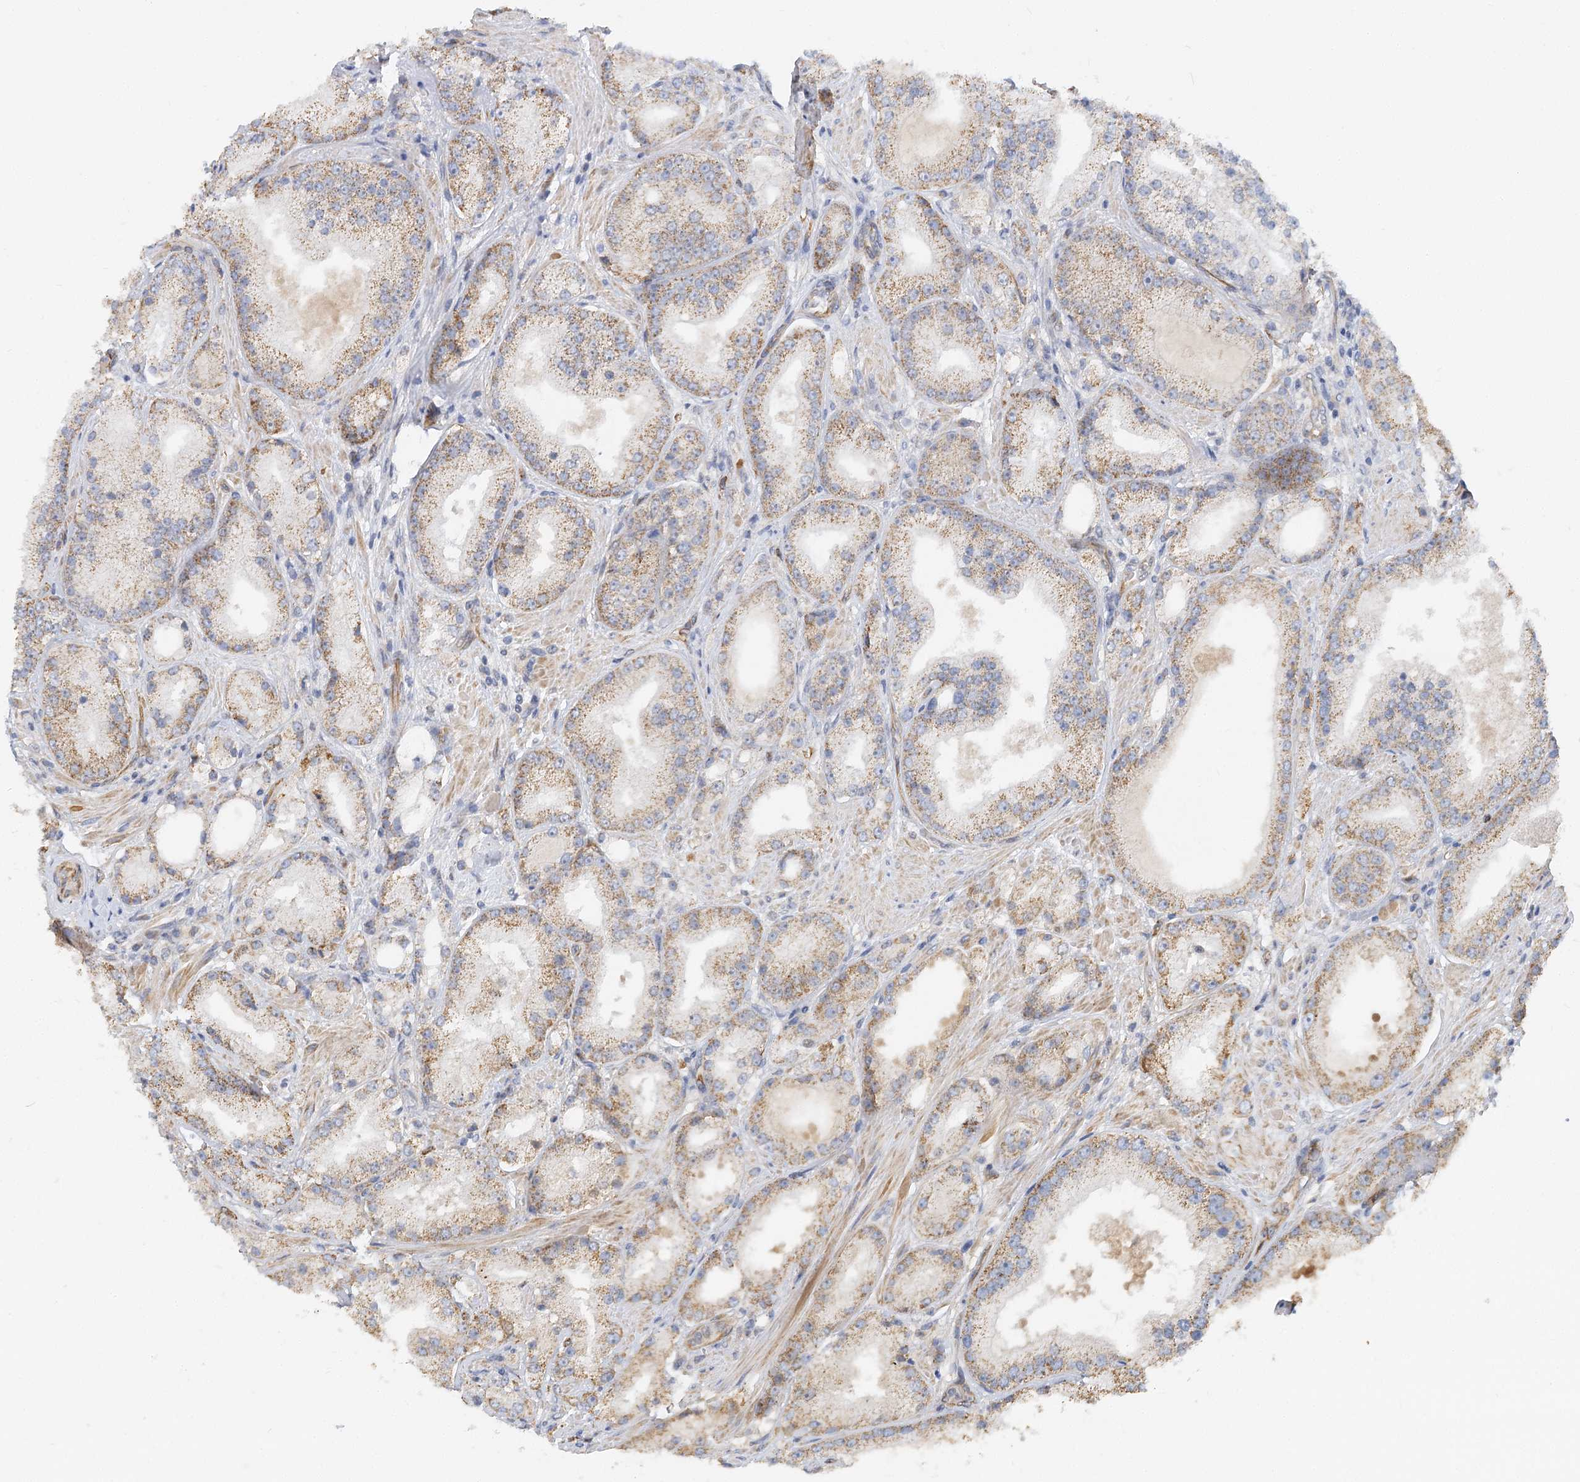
{"staining": {"intensity": "moderate", "quantity": ">75%", "location": "cytoplasmic/membranous"}, "tissue": "prostate cancer", "cell_type": "Tumor cells", "image_type": "cancer", "snomed": [{"axis": "morphology", "description": "Adenocarcinoma, Low grade"}, {"axis": "topography", "description": "Prostate"}], "caption": "High-power microscopy captured an IHC histopathology image of prostate adenocarcinoma (low-grade), revealing moderate cytoplasmic/membranous staining in approximately >75% of tumor cells.", "gene": "NELL2", "patient": {"sex": "male", "age": 67}}